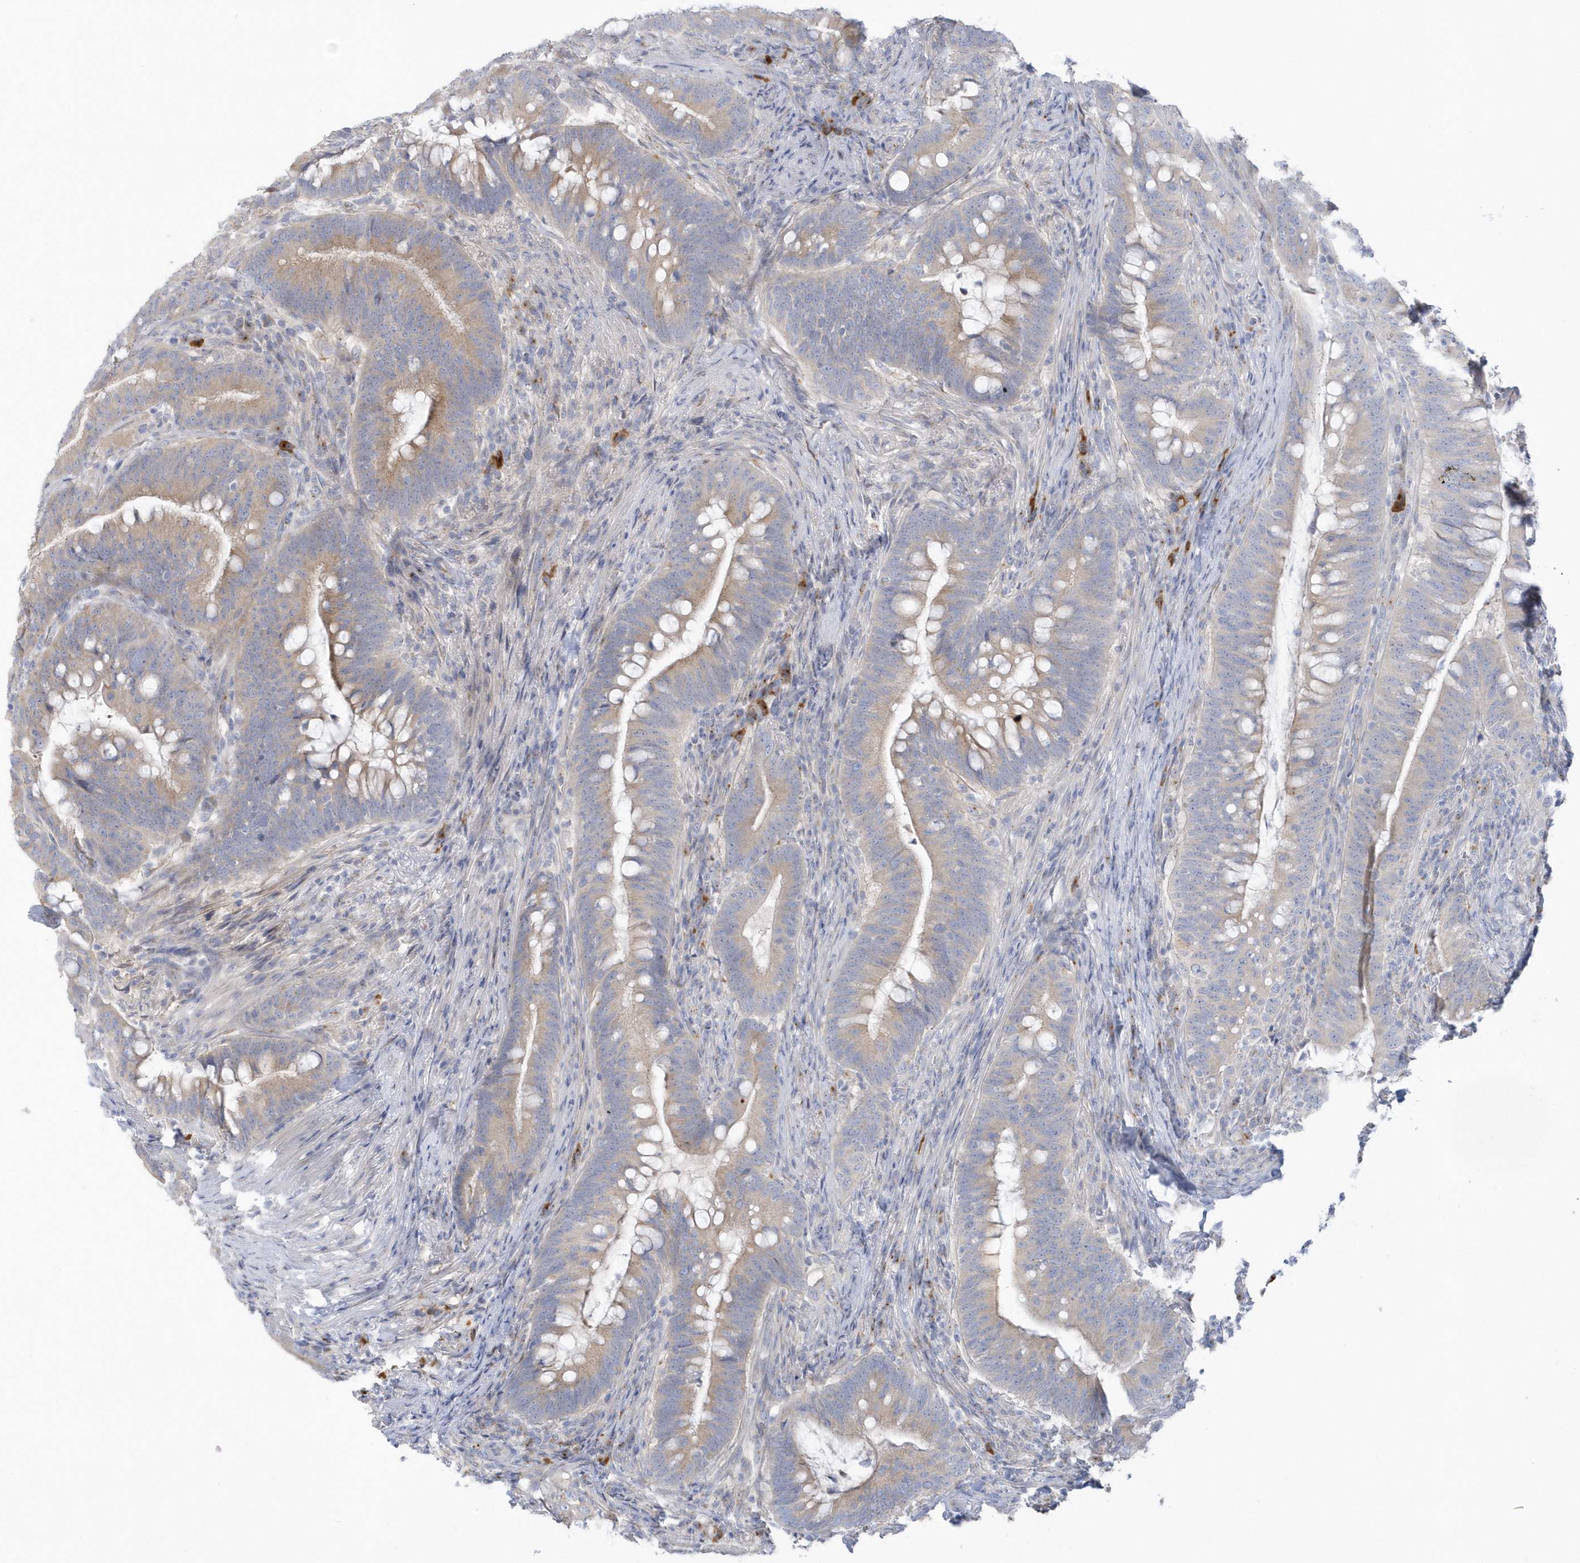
{"staining": {"intensity": "weak", "quantity": "25%-75%", "location": "cytoplasmic/membranous"}, "tissue": "colorectal cancer", "cell_type": "Tumor cells", "image_type": "cancer", "snomed": [{"axis": "morphology", "description": "Adenocarcinoma, NOS"}, {"axis": "topography", "description": "Colon"}], "caption": "Immunohistochemistry micrograph of neoplastic tissue: adenocarcinoma (colorectal) stained using IHC reveals low levels of weak protein expression localized specifically in the cytoplasmic/membranous of tumor cells, appearing as a cytoplasmic/membranous brown color.", "gene": "SEMA3D", "patient": {"sex": "female", "age": 66}}